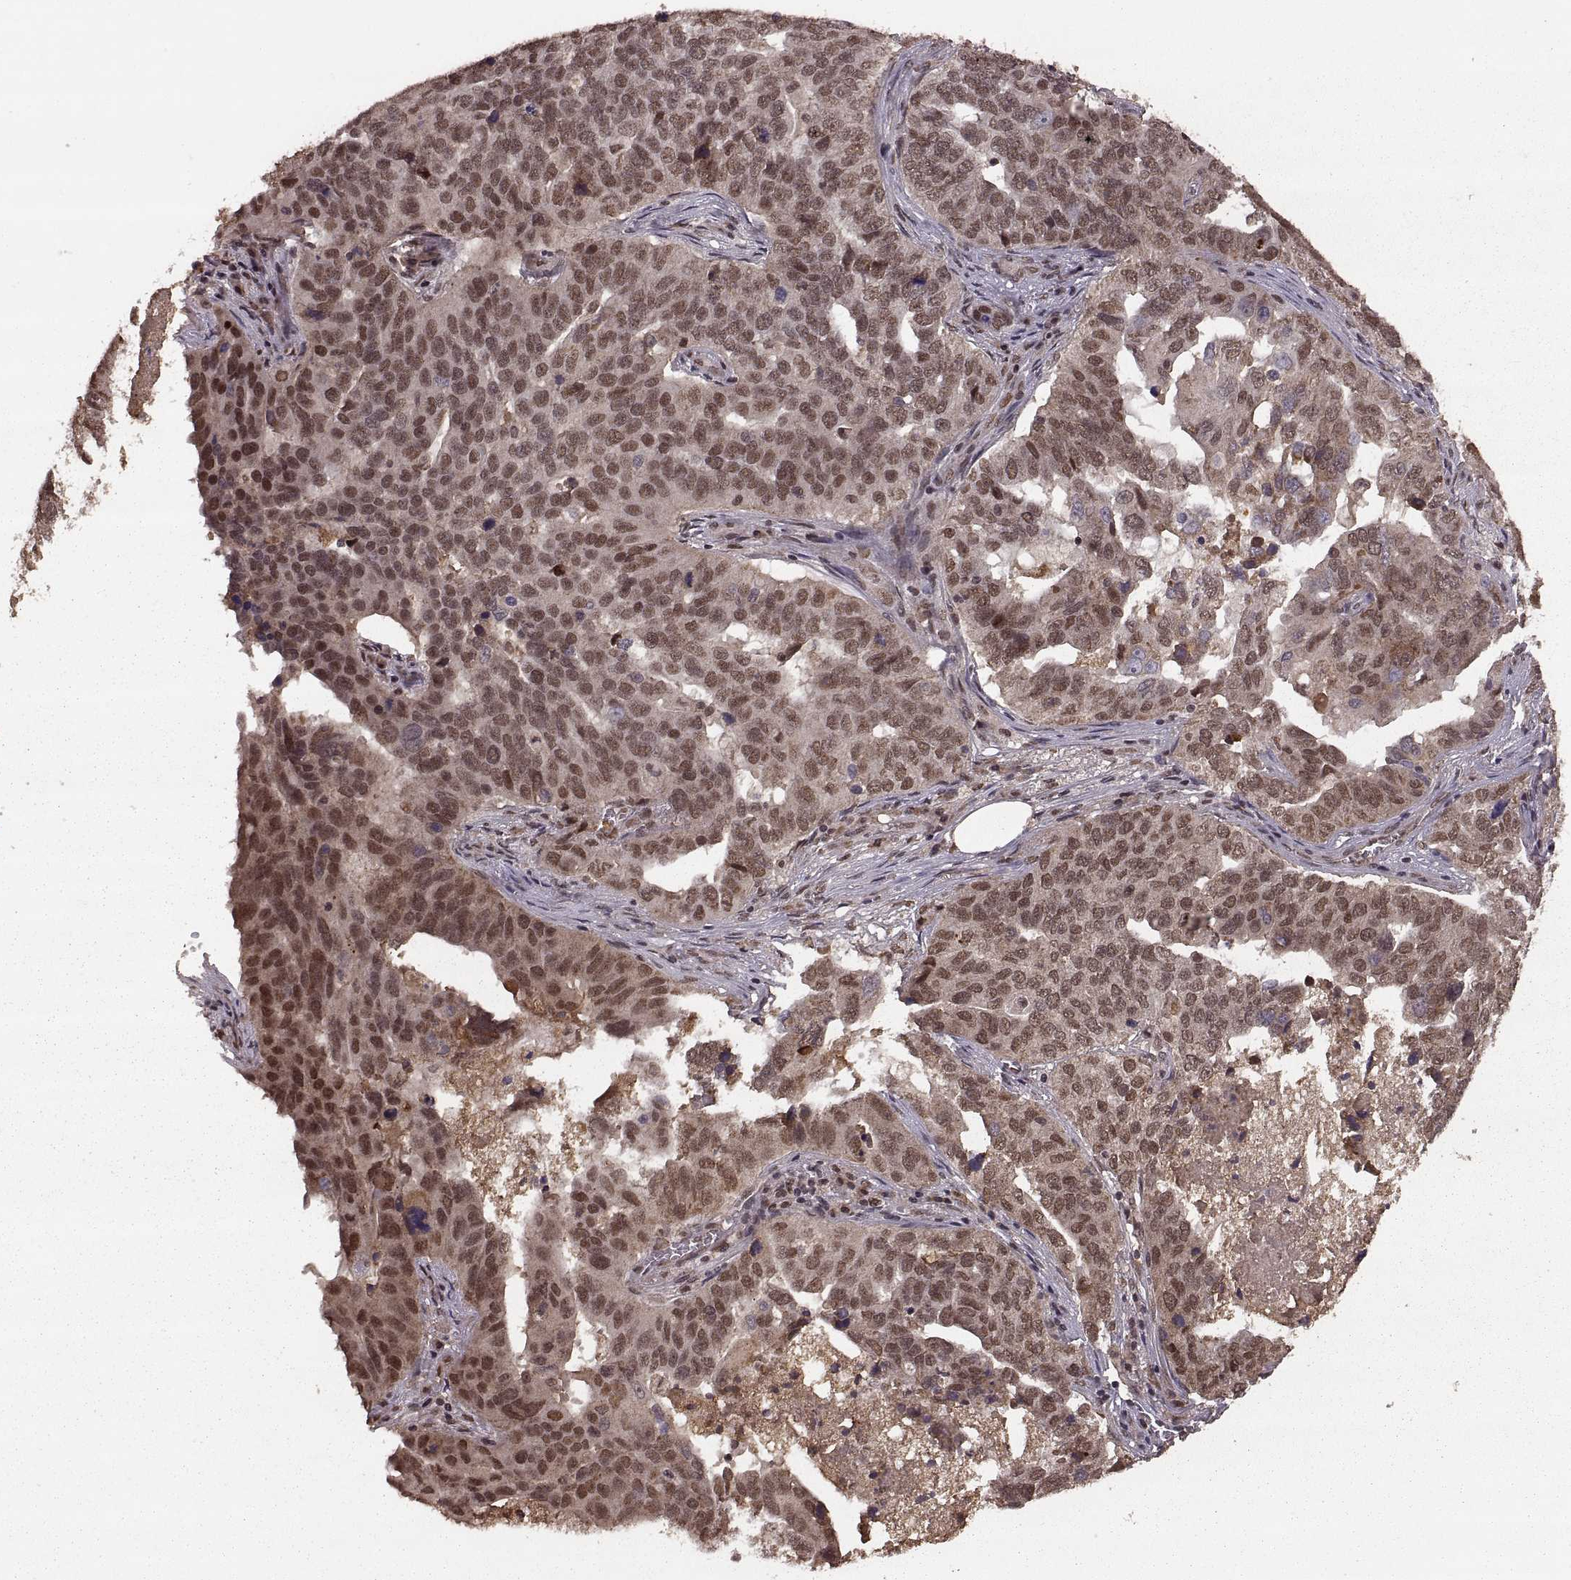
{"staining": {"intensity": "moderate", "quantity": ">75%", "location": "cytoplasmic/membranous,nuclear"}, "tissue": "ovarian cancer", "cell_type": "Tumor cells", "image_type": "cancer", "snomed": [{"axis": "morphology", "description": "Carcinoma, endometroid"}, {"axis": "topography", "description": "Soft tissue"}, {"axis": "topography", "description": "Ovary"}], "caption": "Protein expression by immunohistochemistry (IHC) reveals moderate cytoplasmic/membranous and nuclear expression in approximately >75% of tumor cells in ovarian endometroid carcinoma.", "gene": "RFT1", "patient": {"sex": "female", "age": 52}}